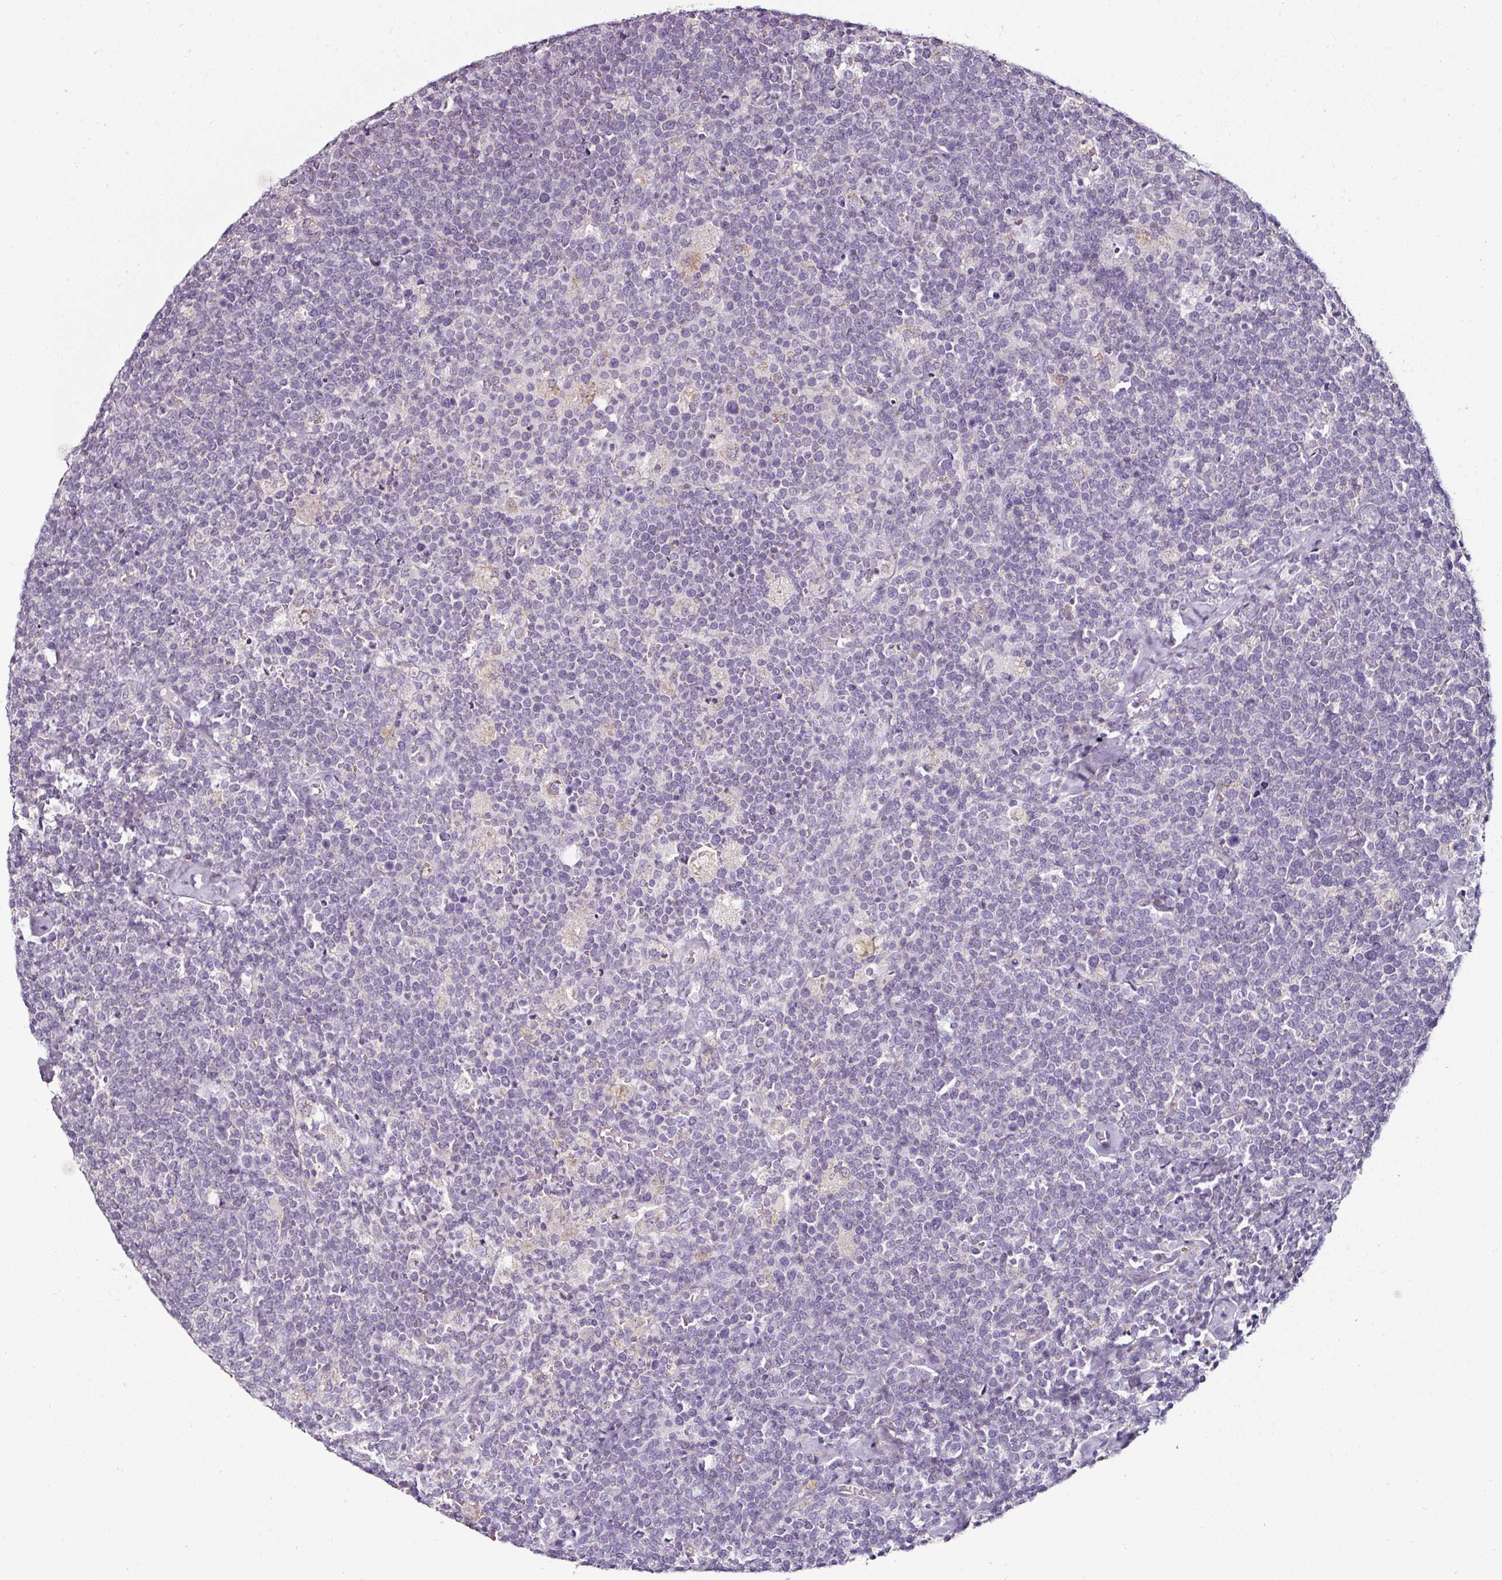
{"staining": {"intensity": "negative", "quantity": "none", "location": "none"}, "tissue": "lymphoma", "cell_type": "Tumor cells", "image_type": "cancer", "snomed": [{"axis": "morphology", "description": "Malignant lymphoma, non-Hodgkin's type, High grade"}, {"axis": "topography", "description": "Lymph node"}], "caption": "There is no significant staining in tumor cells of malignant lymphoma, non-Hodgkin's type (high-grade).", "gene": "CAP2", "patient": {"sex": "male", "age": 61}}